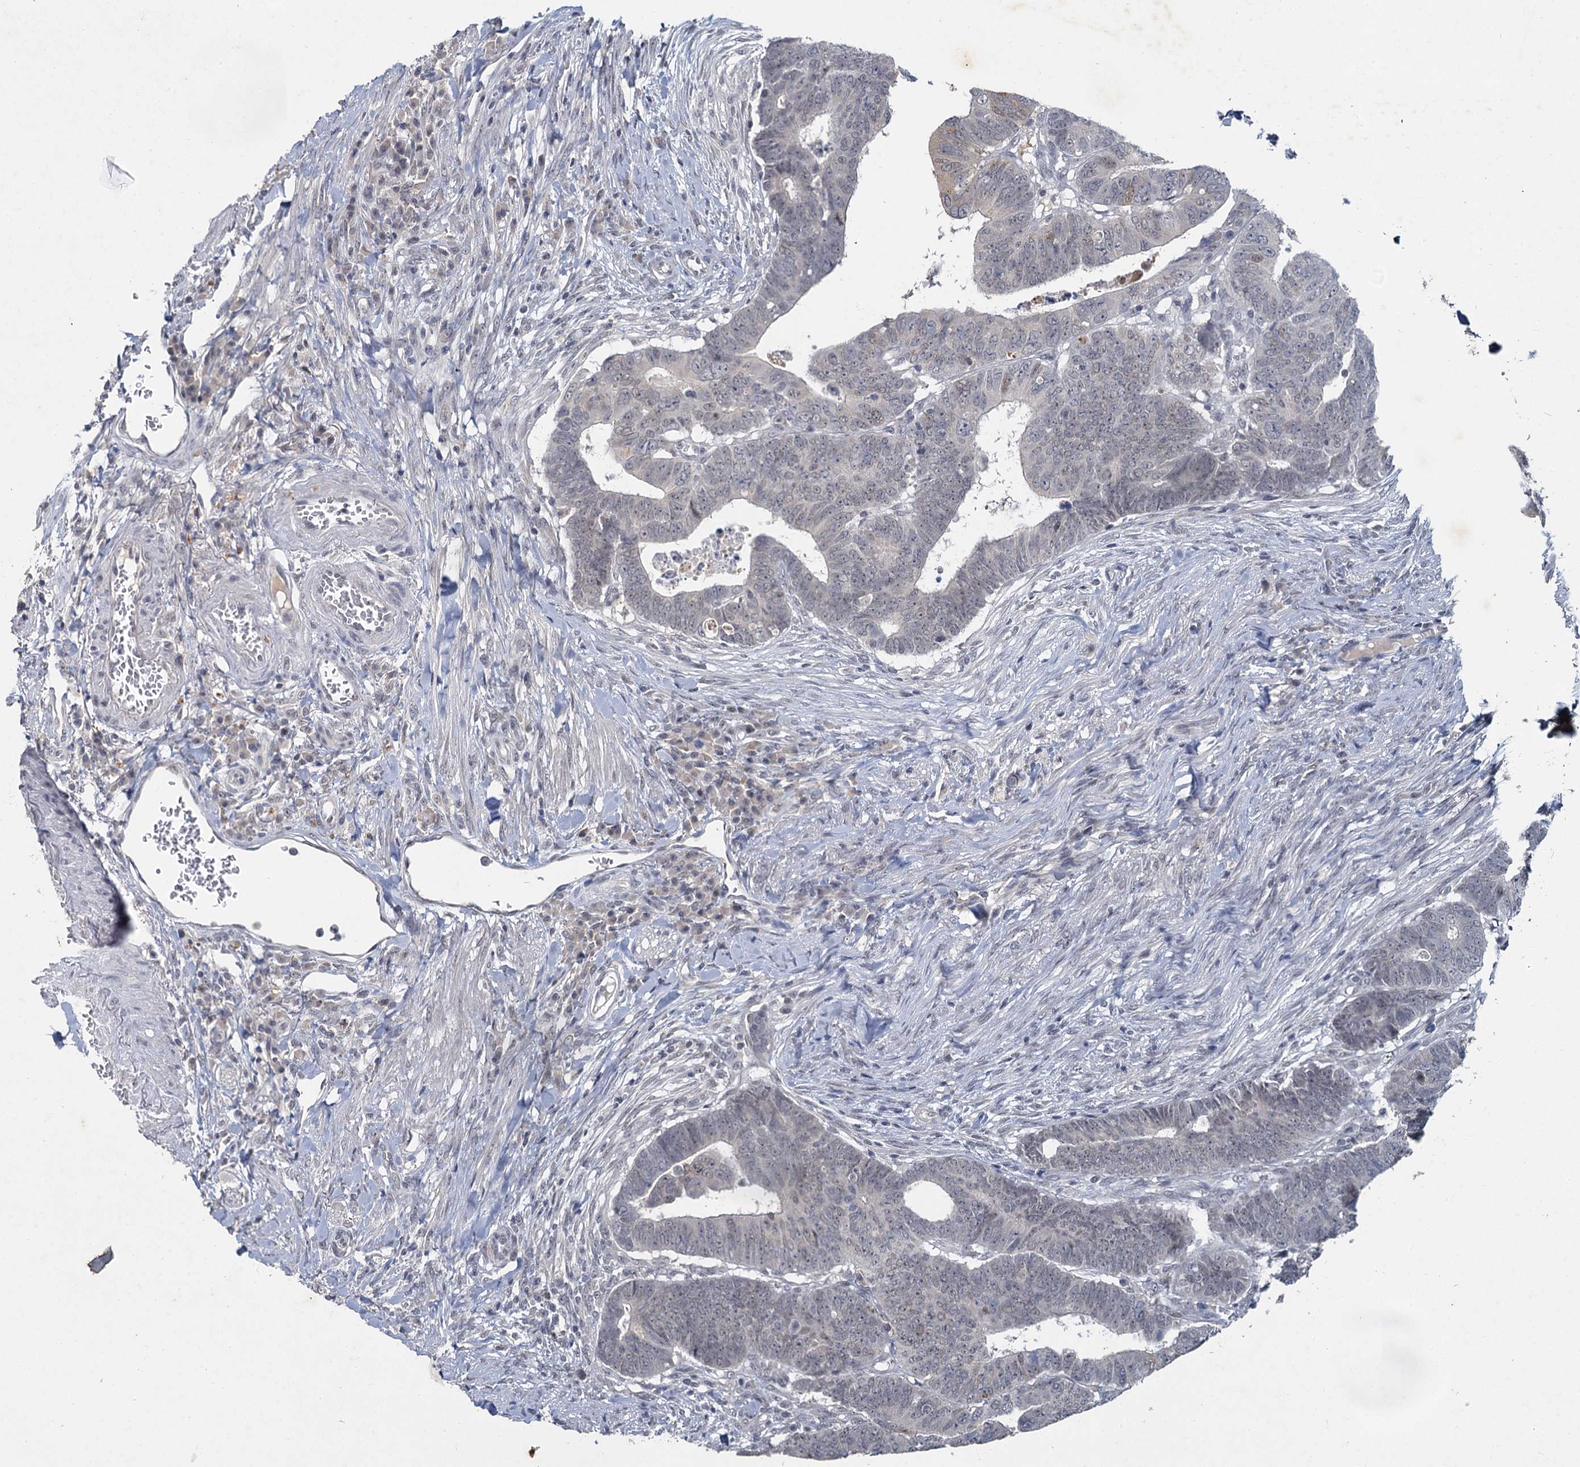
{"staining": {"intensity": "negative", "quantity": "none", "location": "none"}, "tissue": "colorectal cancer", "cell_type": "Tumor cells", "image_type": "cancer", "snomed": [{"axis": "morphology", "description": "Normal tissue, NOS"}, {"axis": "morphology", "description": "Adenocarcinoma, NOS"}, {"axis": "topography", "description": "Rectum"}], "caption": "Immunohistochemical staining of colorectal cancer (adenocarcinoma) reveals no significant staining in tumor cells. Brightfield microscopy of IHC stained with DAB (brown) and hematoxylin (blue), captured at high magnification.", "gene": "MUCL1", "patient": {"sex": "female", "age": 65}}